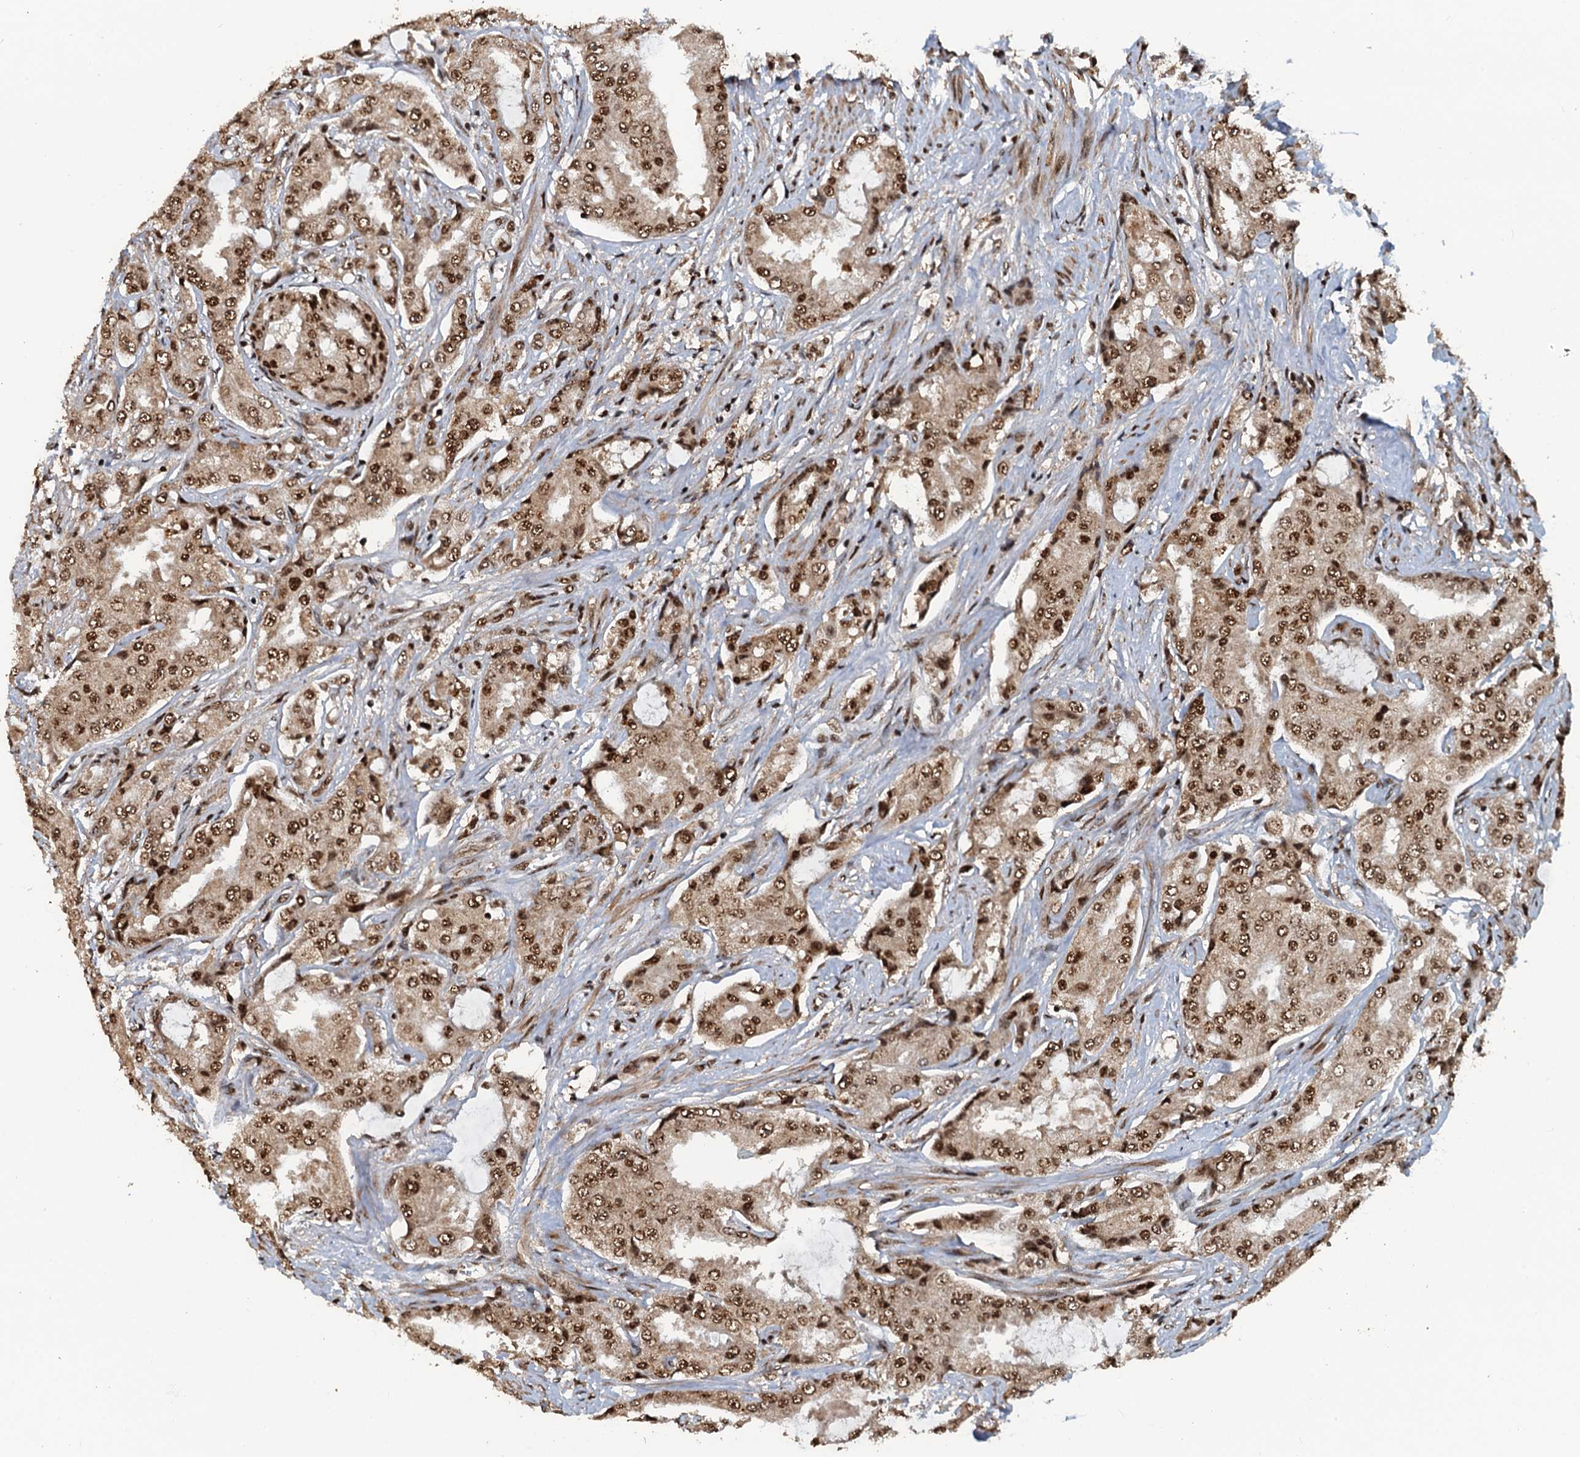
{"staining": {"intensity": "moderate", "quantity": ">75%", "location": "nuclear"}, "tissue": "prostate cancer", "cell_type": "Tumor cells", "image_type": "cancer", "snomed": [{"axis": "morphology", "description": "Adenocarcinoma, High grade"}, {"axis": "topography", "description": "Prostate"}], "caption": "There is medium levels of moderate nuclear expression in tumor cells of prostate high-grade adenocarcinoma, as demonstrated by immunohistochemical staining (brown color).", "gene": "ZC3H18", "patient": {"sex": "male", "age": 73}}